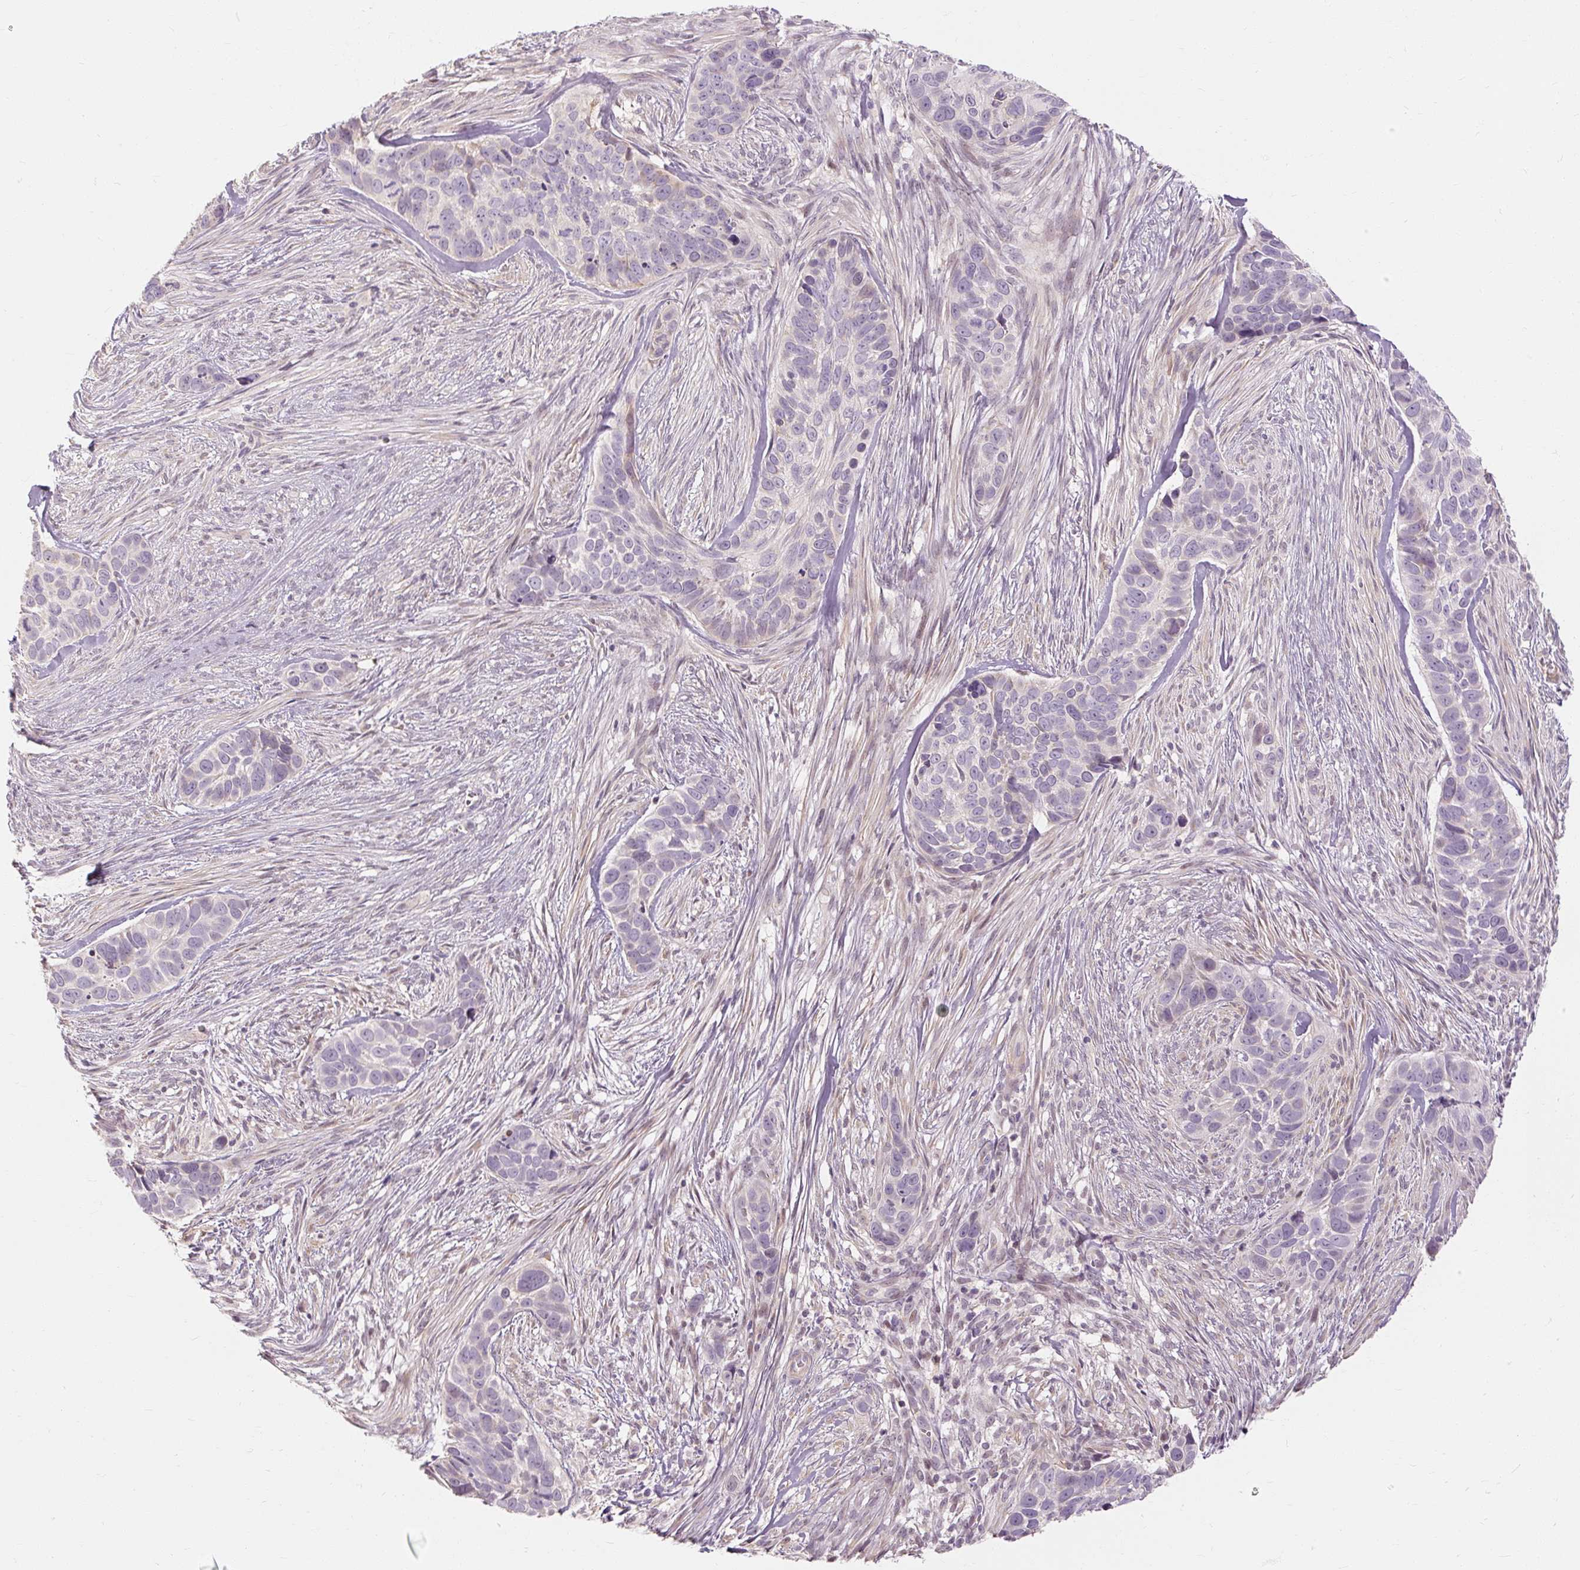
{"staining": {"intensity": "weak", "quantity": "<25%", "location": "cytoplasmic/membranous"}, "tissue": "skin cancer", "cell_type": "Tumor cells", "image_type": "cancer", "snomed": [{"axis": "morphology", "description": "Basal cell carcinoma"}, {"axis": "topography", "description": "Skin"}], "caption": "Immunohistochemistry (IHC) micrograph of basal cell carcinoma (skin) stained for a protein (brown), which displays no staining in tumor cells.", "gene": "CAPN3", "patient": {"sex": "female", "age": 82}}